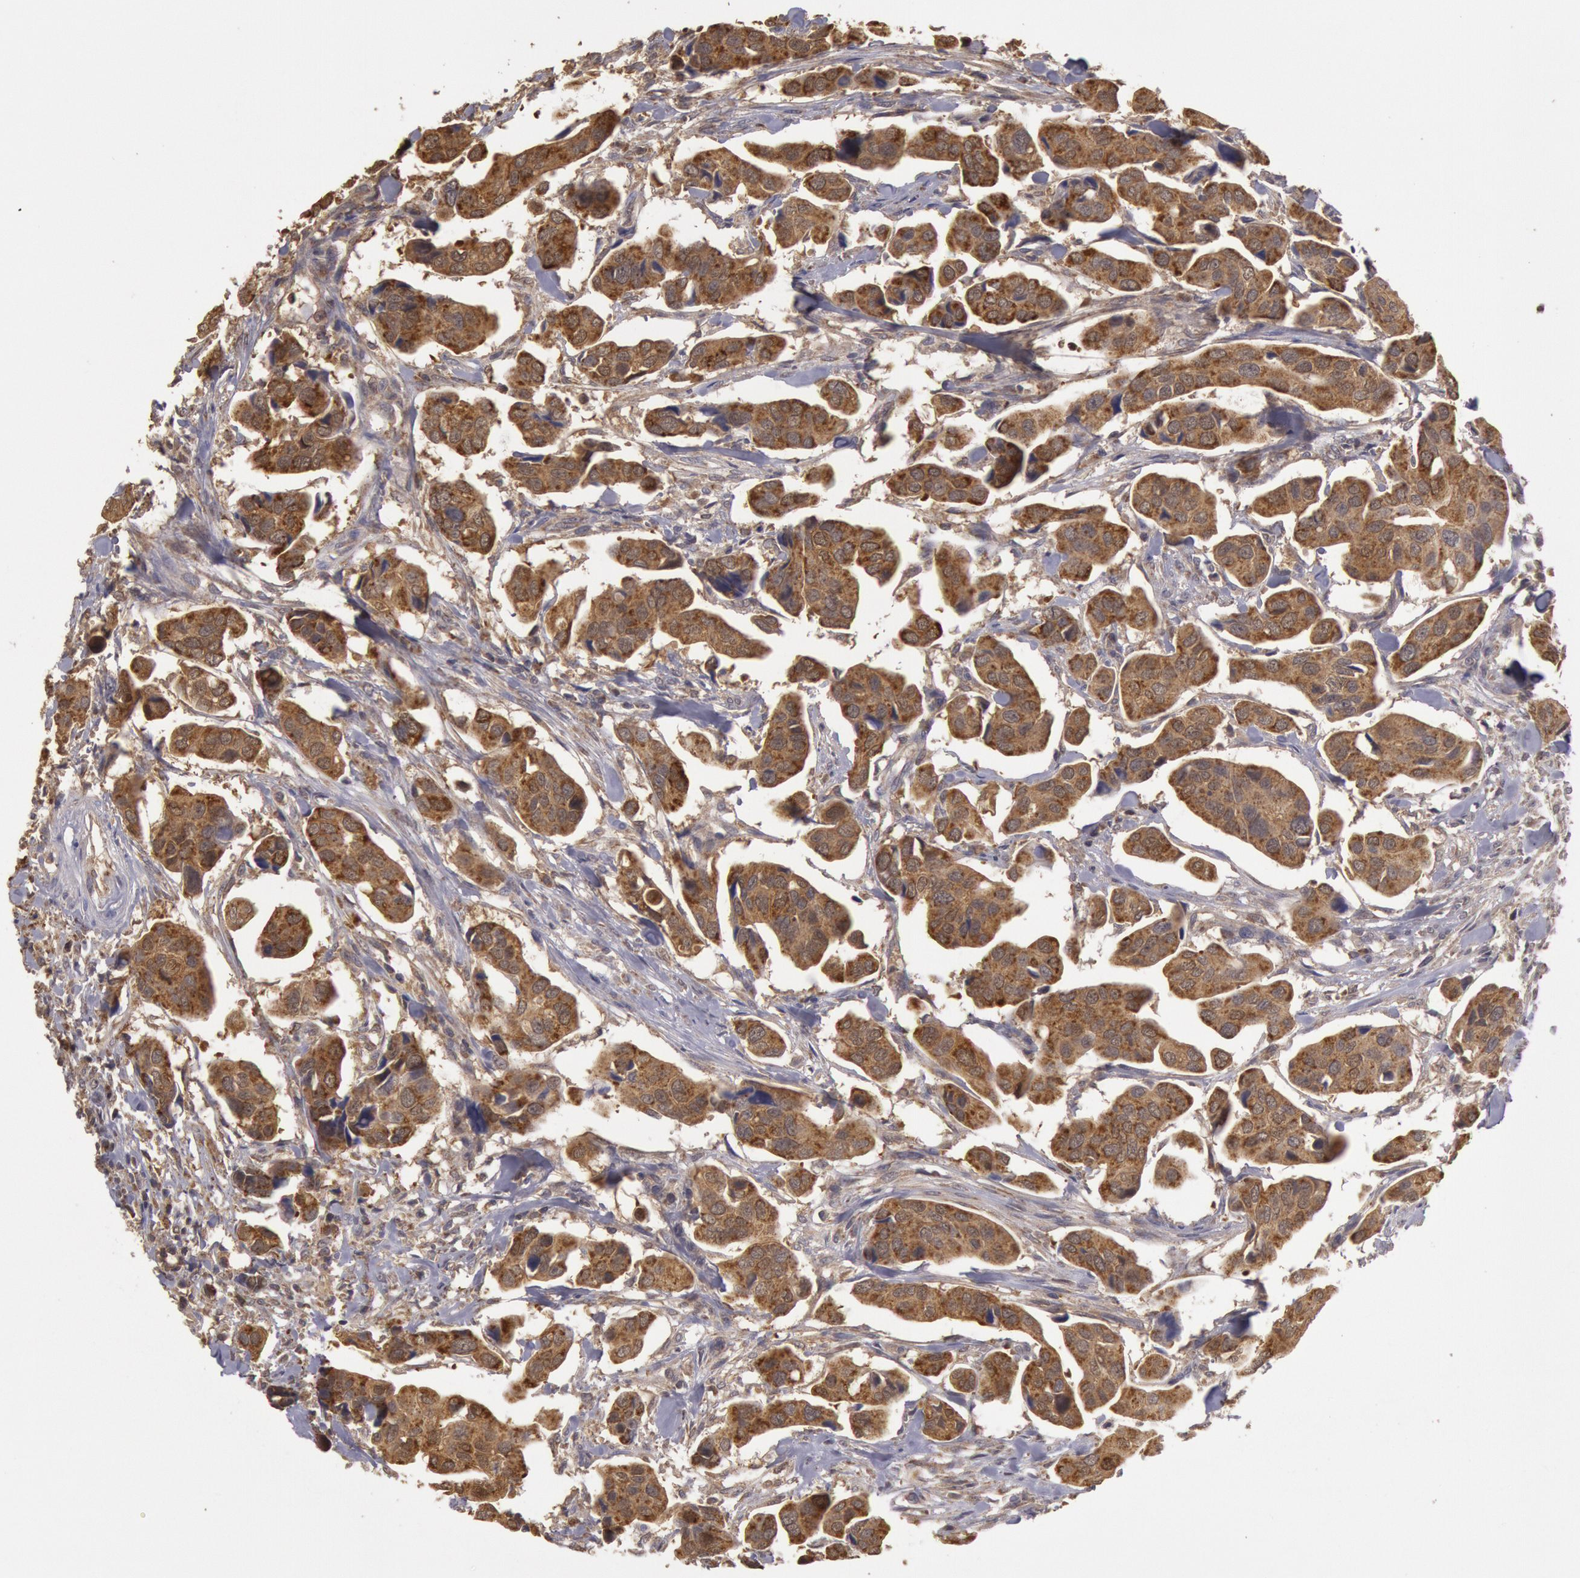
{"staining": {"intensity": "moderate", "quantity": ">75%", "location": "cytoplasmic/membranous"}, "tissue": "urothelial cancer", "cell_type": "Tumor cells", "image_type": "cancer", "snomed": [{"axis": "morphology", "description": "Adenocarcinoma, NOS"}, {"axis": "topography", "description": "Urinary bladder"}], "caption": "Moderate cytoplasmic/membranous expression for a protein is identified in approximately >75% of tumor cells of adenocarcinoma using IHC.", "gene": "MPST", "patient": {"sex": "male", "age": 61}}